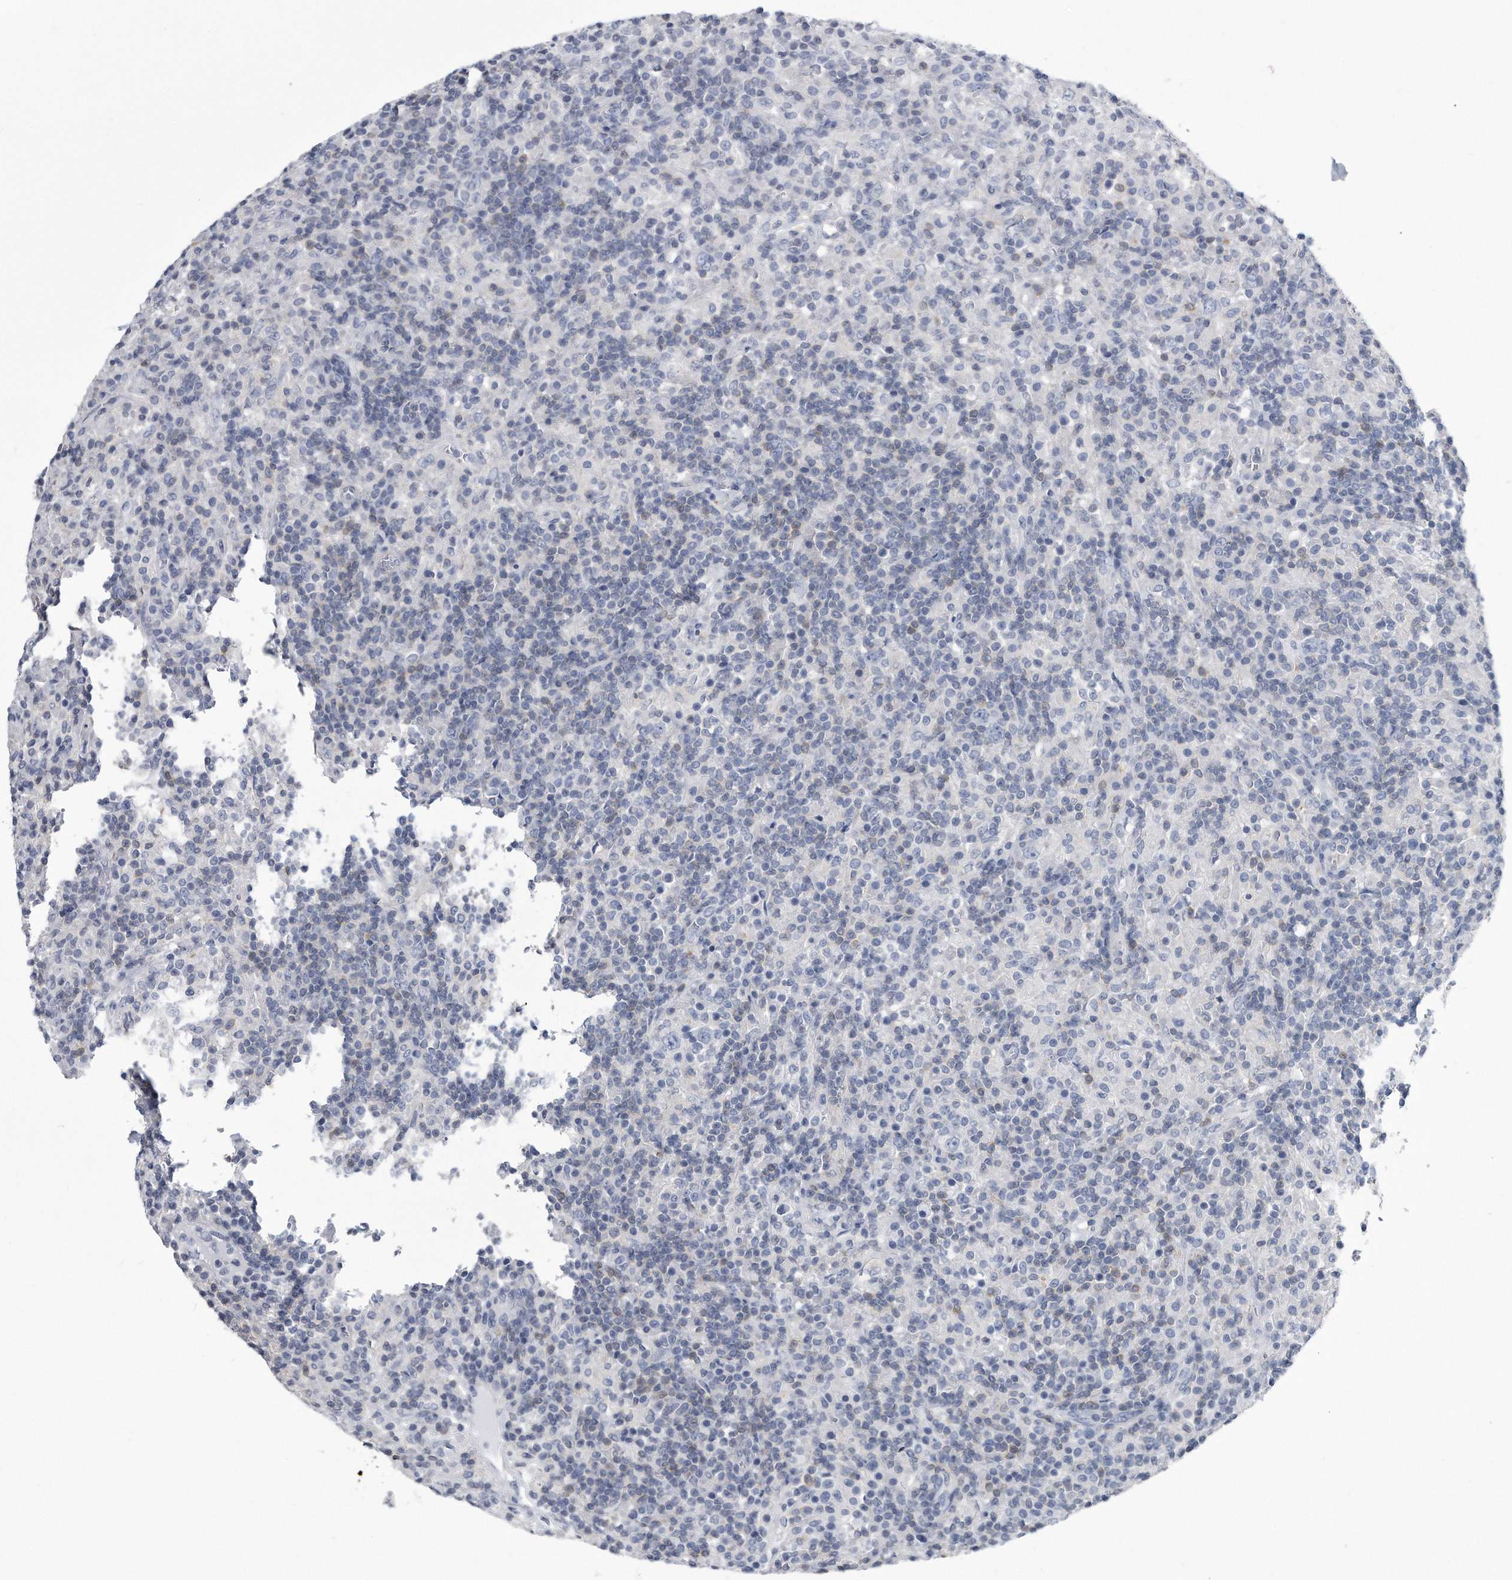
{"staining": {"intensity": "negative", "quantity": "none", "location": "none"}, "tissue": "lymphoma", "cell_type": "Tumor cells", "image_type": "cancer", "snomed": [{"axis": "morphology", "description": "Hodgkin's disease, NOS"}, {"axis": "topography", "description": "Lymph node"}], "caption": "Human Hodgkin's disease stained for a protein using immunohistochemistry shows no expression in tumor cells.", "gene": "PYGB", "patient": {"sex": "male", "age": 70}}